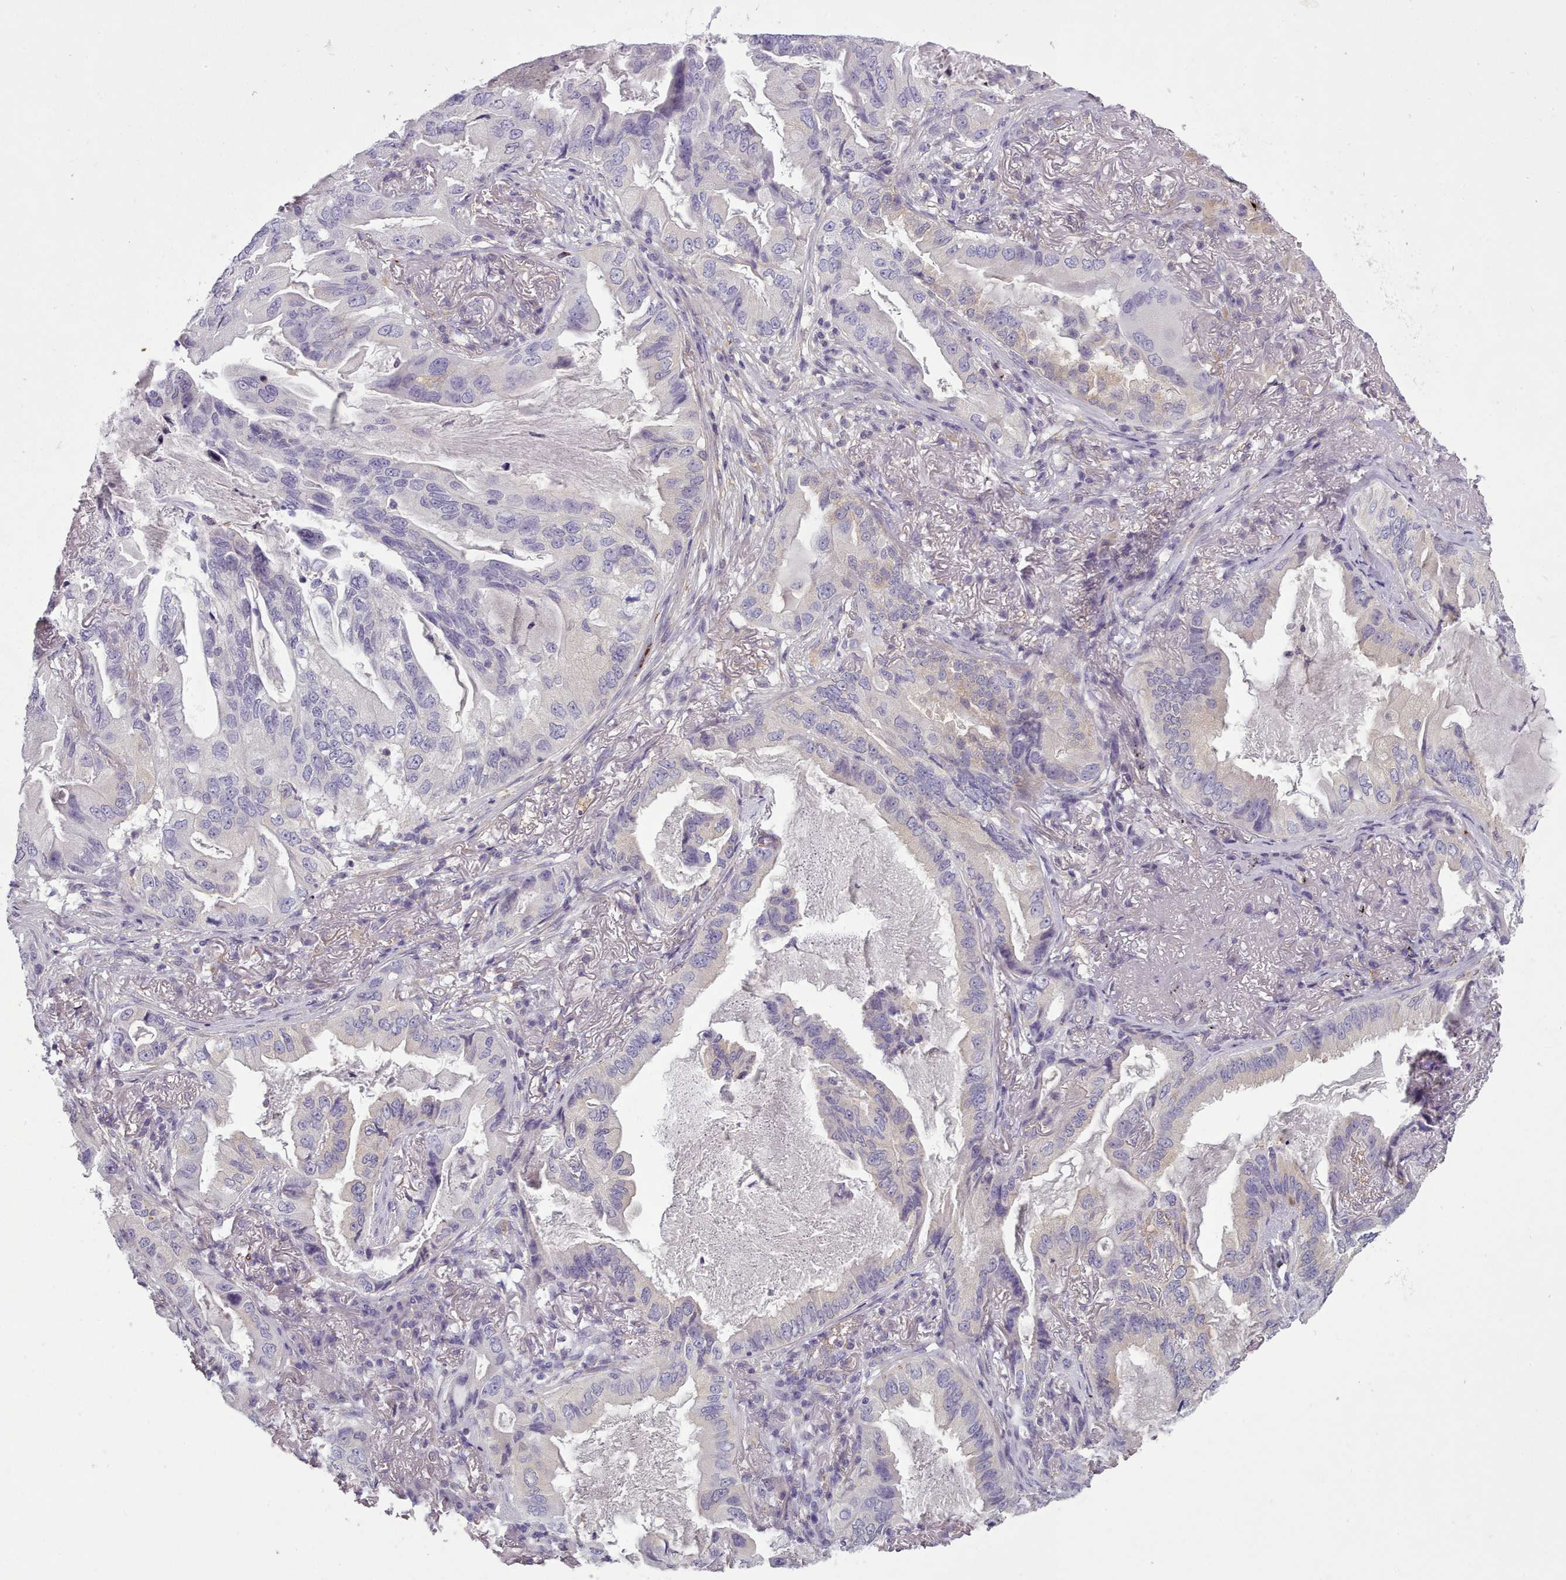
{"staining": {"intensity": "moderate", "quantity": "<25%", "location": "cytoplasmic/membranous"}, "tissue": "lung cancer", "cell_type": "Tumor cells", "image_type": "cancer", "snomed": [{"axis": "morphology", "description": "Adenocarcinoma, NOS"}, {"axis": "topography", "description": "Lung"}], "caption": "Moderate cytoplasmic/membranous positivity is appreciated in about <25% of tumor cells in lung cancer (adenocarcinoma). (DAB IHC, brown staining for protein, blue staining for nuclei).", "gene": "NDST2", "patient": {"sex": "female", "age": 69}}